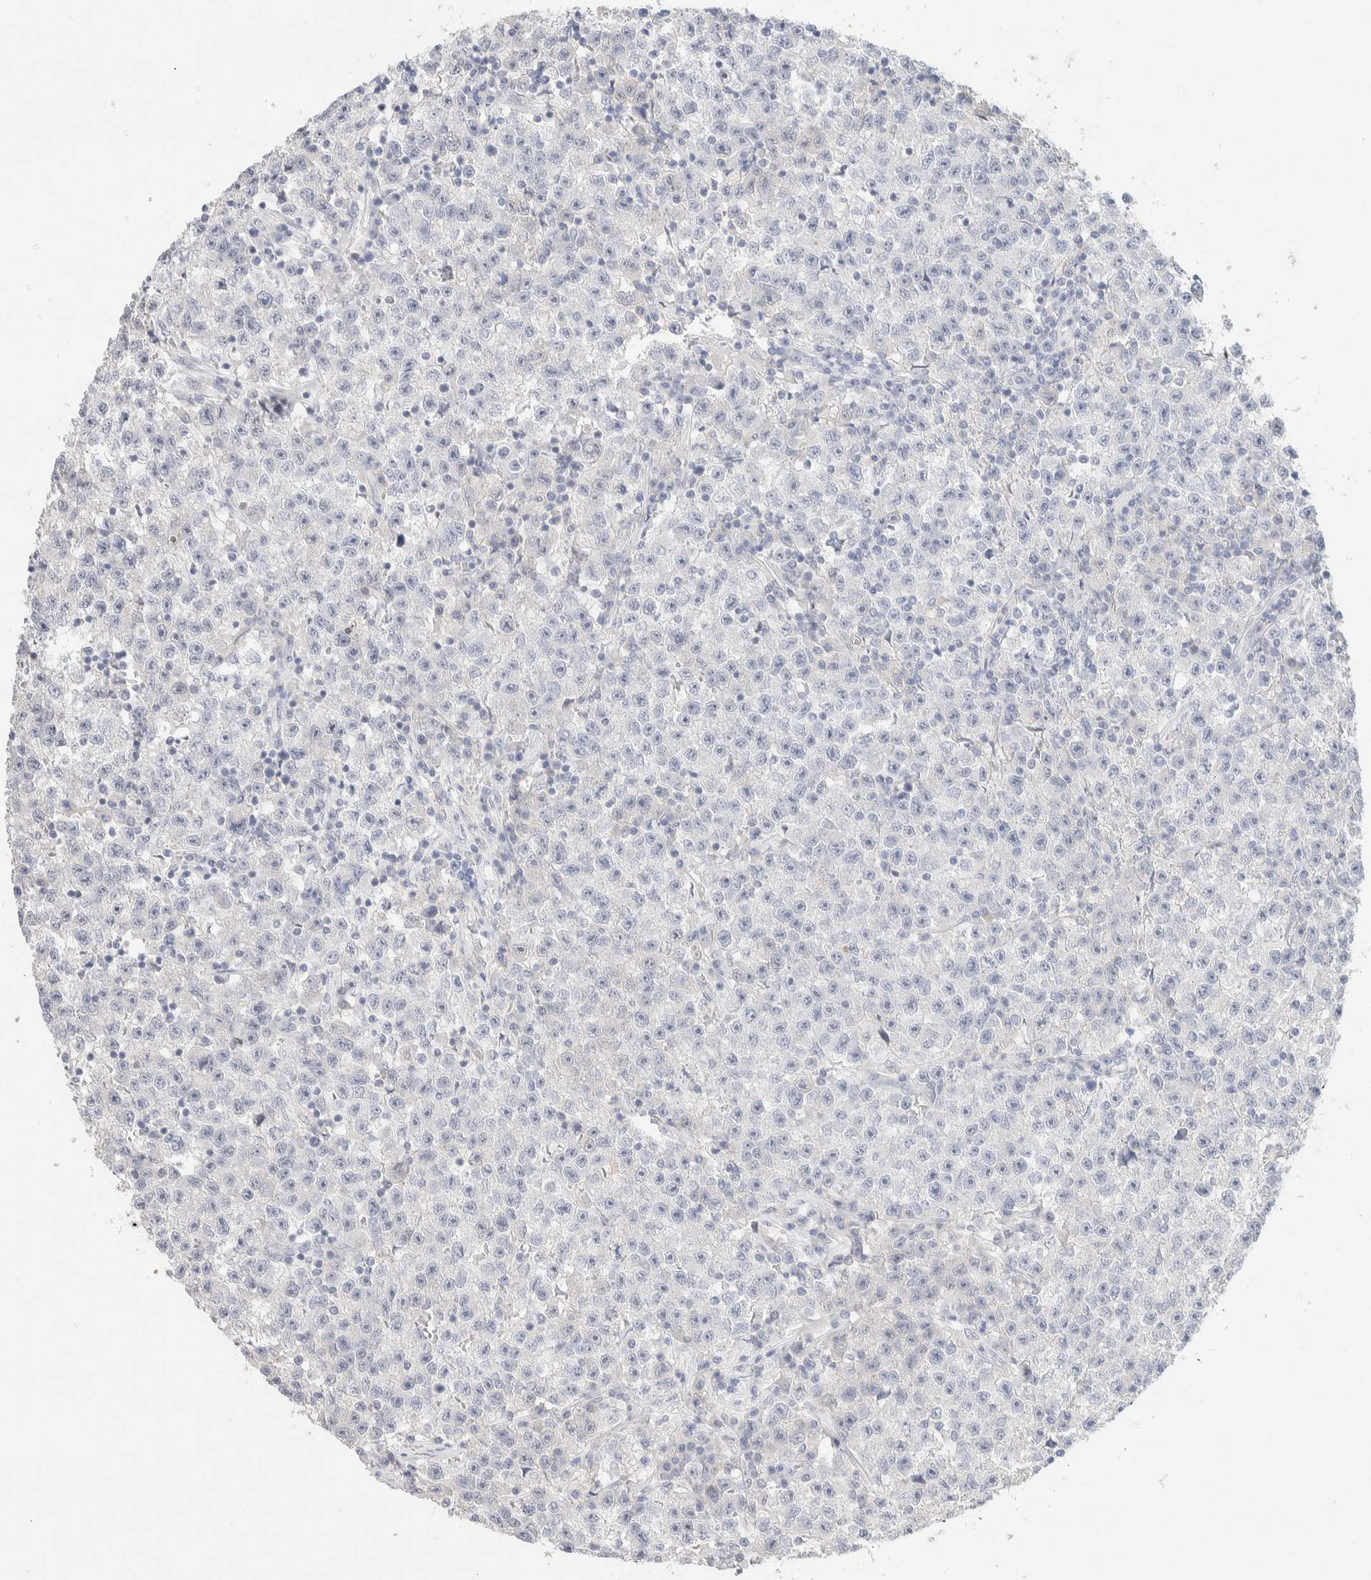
{"staining": {"intensity": "negative", "quantity": "none", "location": "none"}, "tissue": "testis cancer", "cell_type": "Tumor cells", "image_type": "cancer", "snomed": [{"axis": "morphology", "description": "Seminoma, NOS"}, {"axis": "topography", "description": "Testis"}], "caption": "Immunohistochemical staining of human testis cancer displays no significant staining in tumor cells. Nuclei are stained in blue.", "gene": "RIDA", "patient": {"sex": "male", "age": 22}}